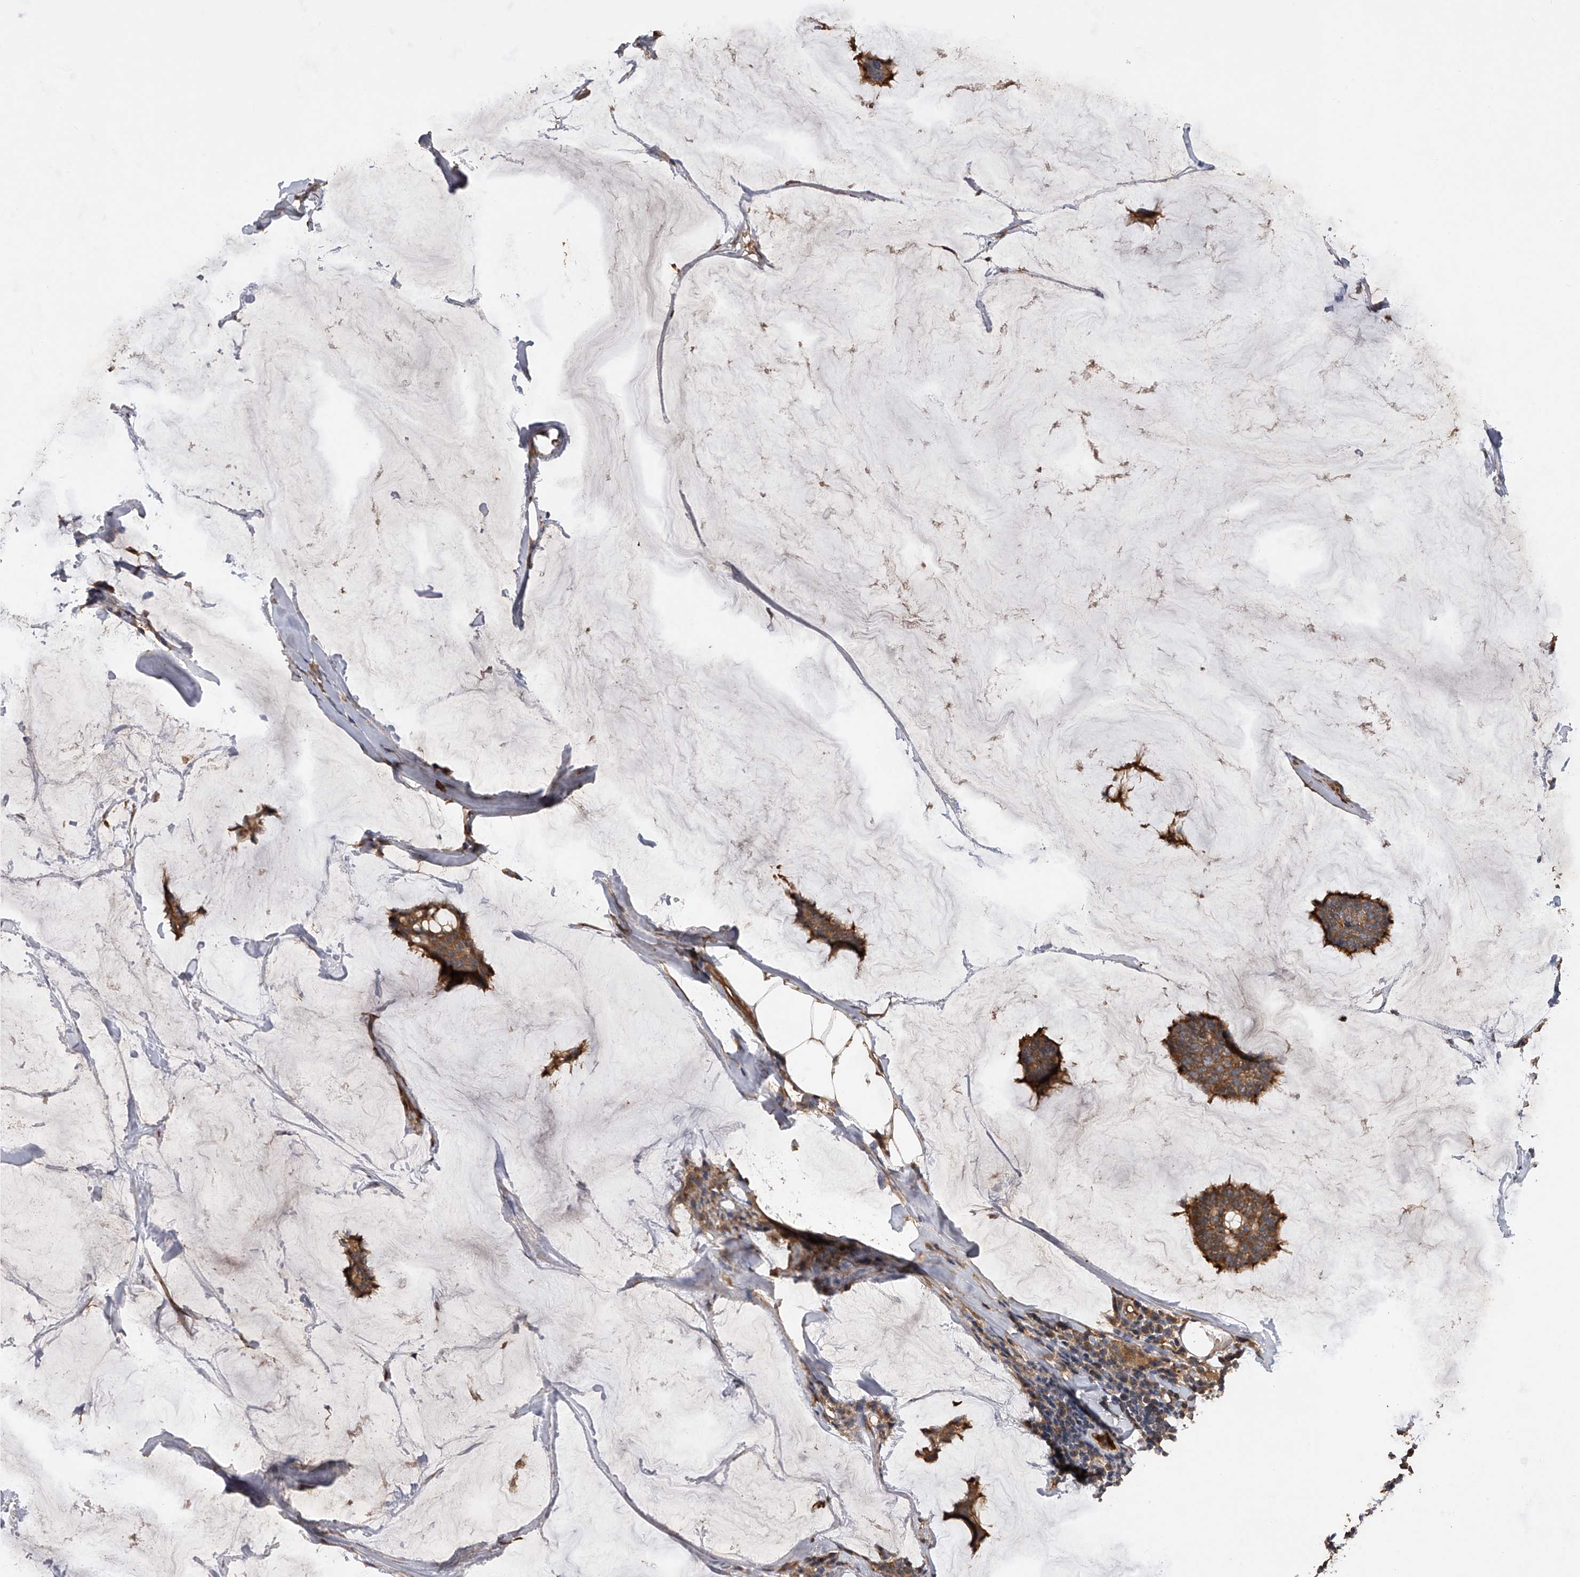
{"staining": {"intensity": "moderate", "quantity": ">75%", "location": "cytoplasmic/membranous"}, "tissue": "breast cancer", "cell_type": "Tumor cells", "image_type": "cancer", "snomed": [{"axis": "morphology", "description": "Duct carcinoma"}, {"axis": "topography", "description": "Breast"}], "caption": "Human breast cancer (invasive ductal carcinoma) stained with a protein marker reveals moderate staining in tumor cells.", "gene": "PTPRA", "patient": {"sex": "female", "age": 93}}